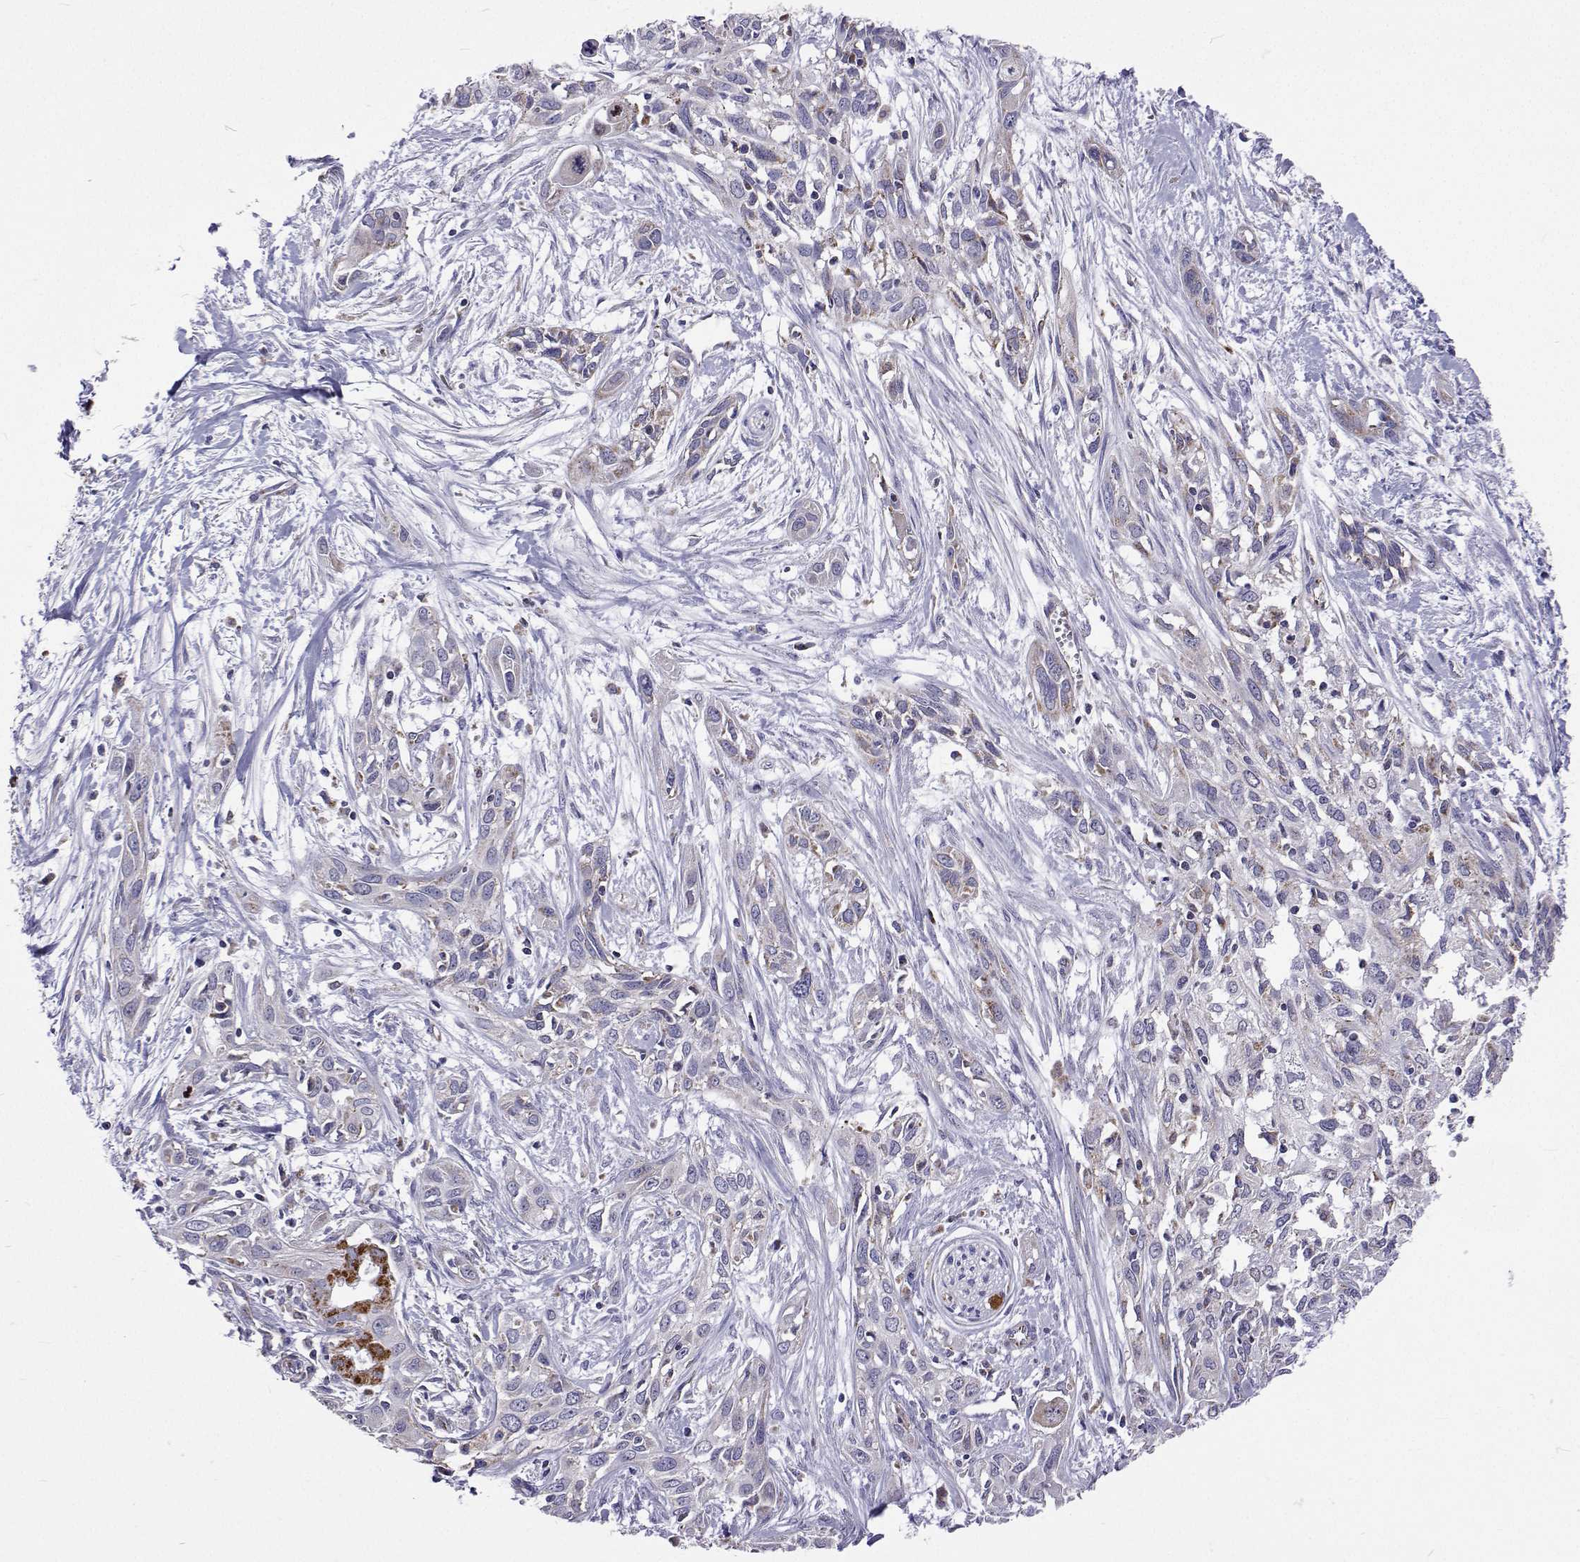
{"staining": {"intensity": "moderate", "quantity": "<25%", "location": "cytoplasmic/membranous"}, "tissue": "pancreatic cancer", "cell_type": "Tumor cells", "image_type": "cancer", "snomed": [{"axis": "morphology", "description": "Adenocarcinoma, NOS"}, {"axis": "topography", "description": "Pancreas"}], "caption": "This is a histology image of immunohistochemistry staining of pancreatic cancer (adenocarcinoma), which shows moderate staining in the cytoplasmic/membranous of tumor cells.", "gene": "MCCC2", "patient": {"sex": "female", "age": 55}}